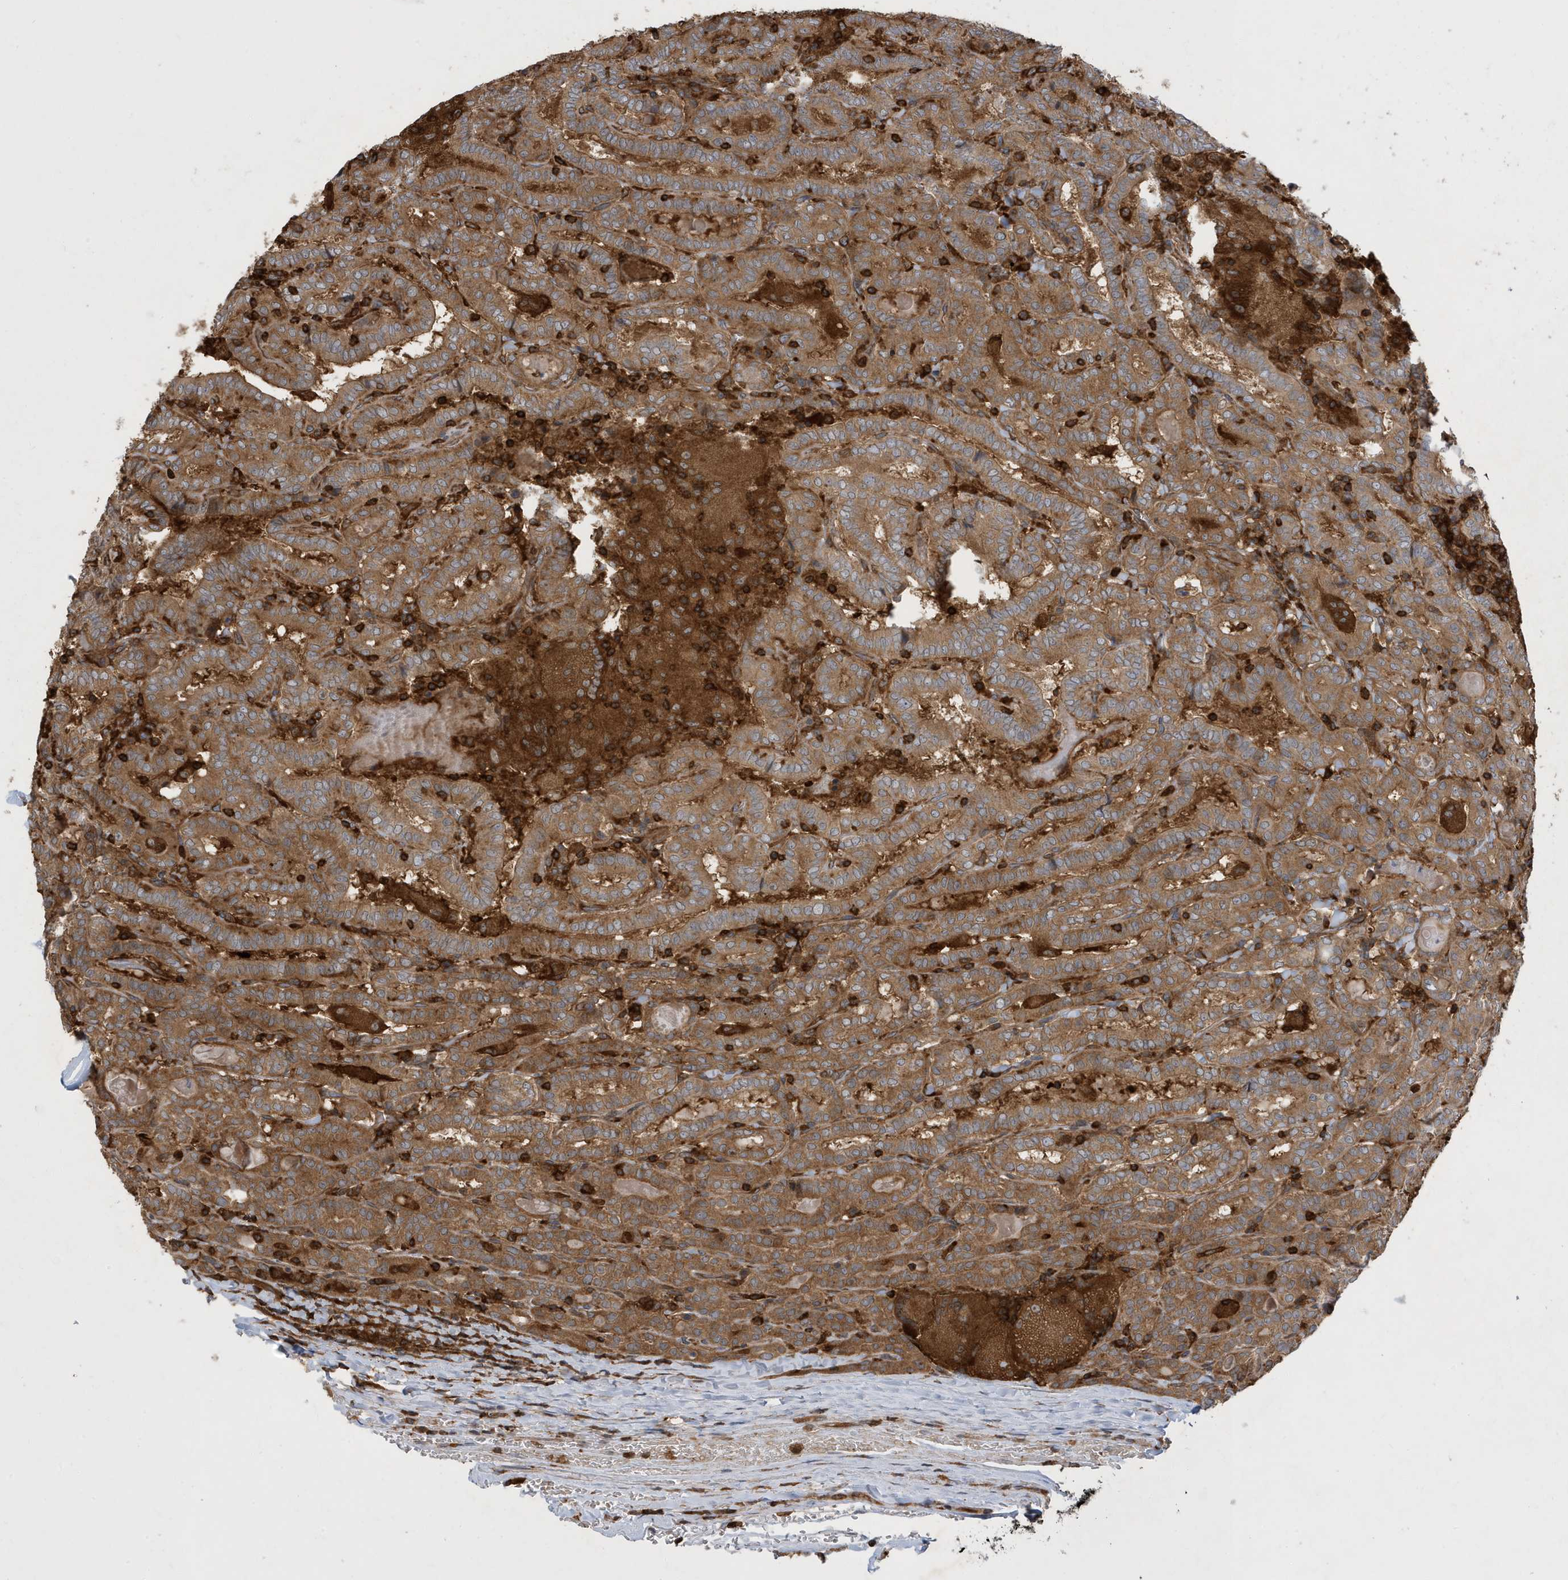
{"staining": {"intensity": "moderate", "quantity": ">75%", "location": "cytoplasmic/membranous"}, "tissue": "thyroid cancer", "cell_type": "Tumor cells", "image_type": "cancer", "snomed": [{"axis": "morphology", "description": "Papillary adenocarcinoma, NOS"}, {"axis": "topography", "description": "Thyroid gland"}], "caption": "This image shows immunohistochemistry (IHC) staining of thyroid papillary adenocarcinoma, with medium moderate cytoplasmic/membranous staining in about >75% of tumor cells.", "gene": "LAPTM4A", "patient": {"sex": "female", "age": 72}}